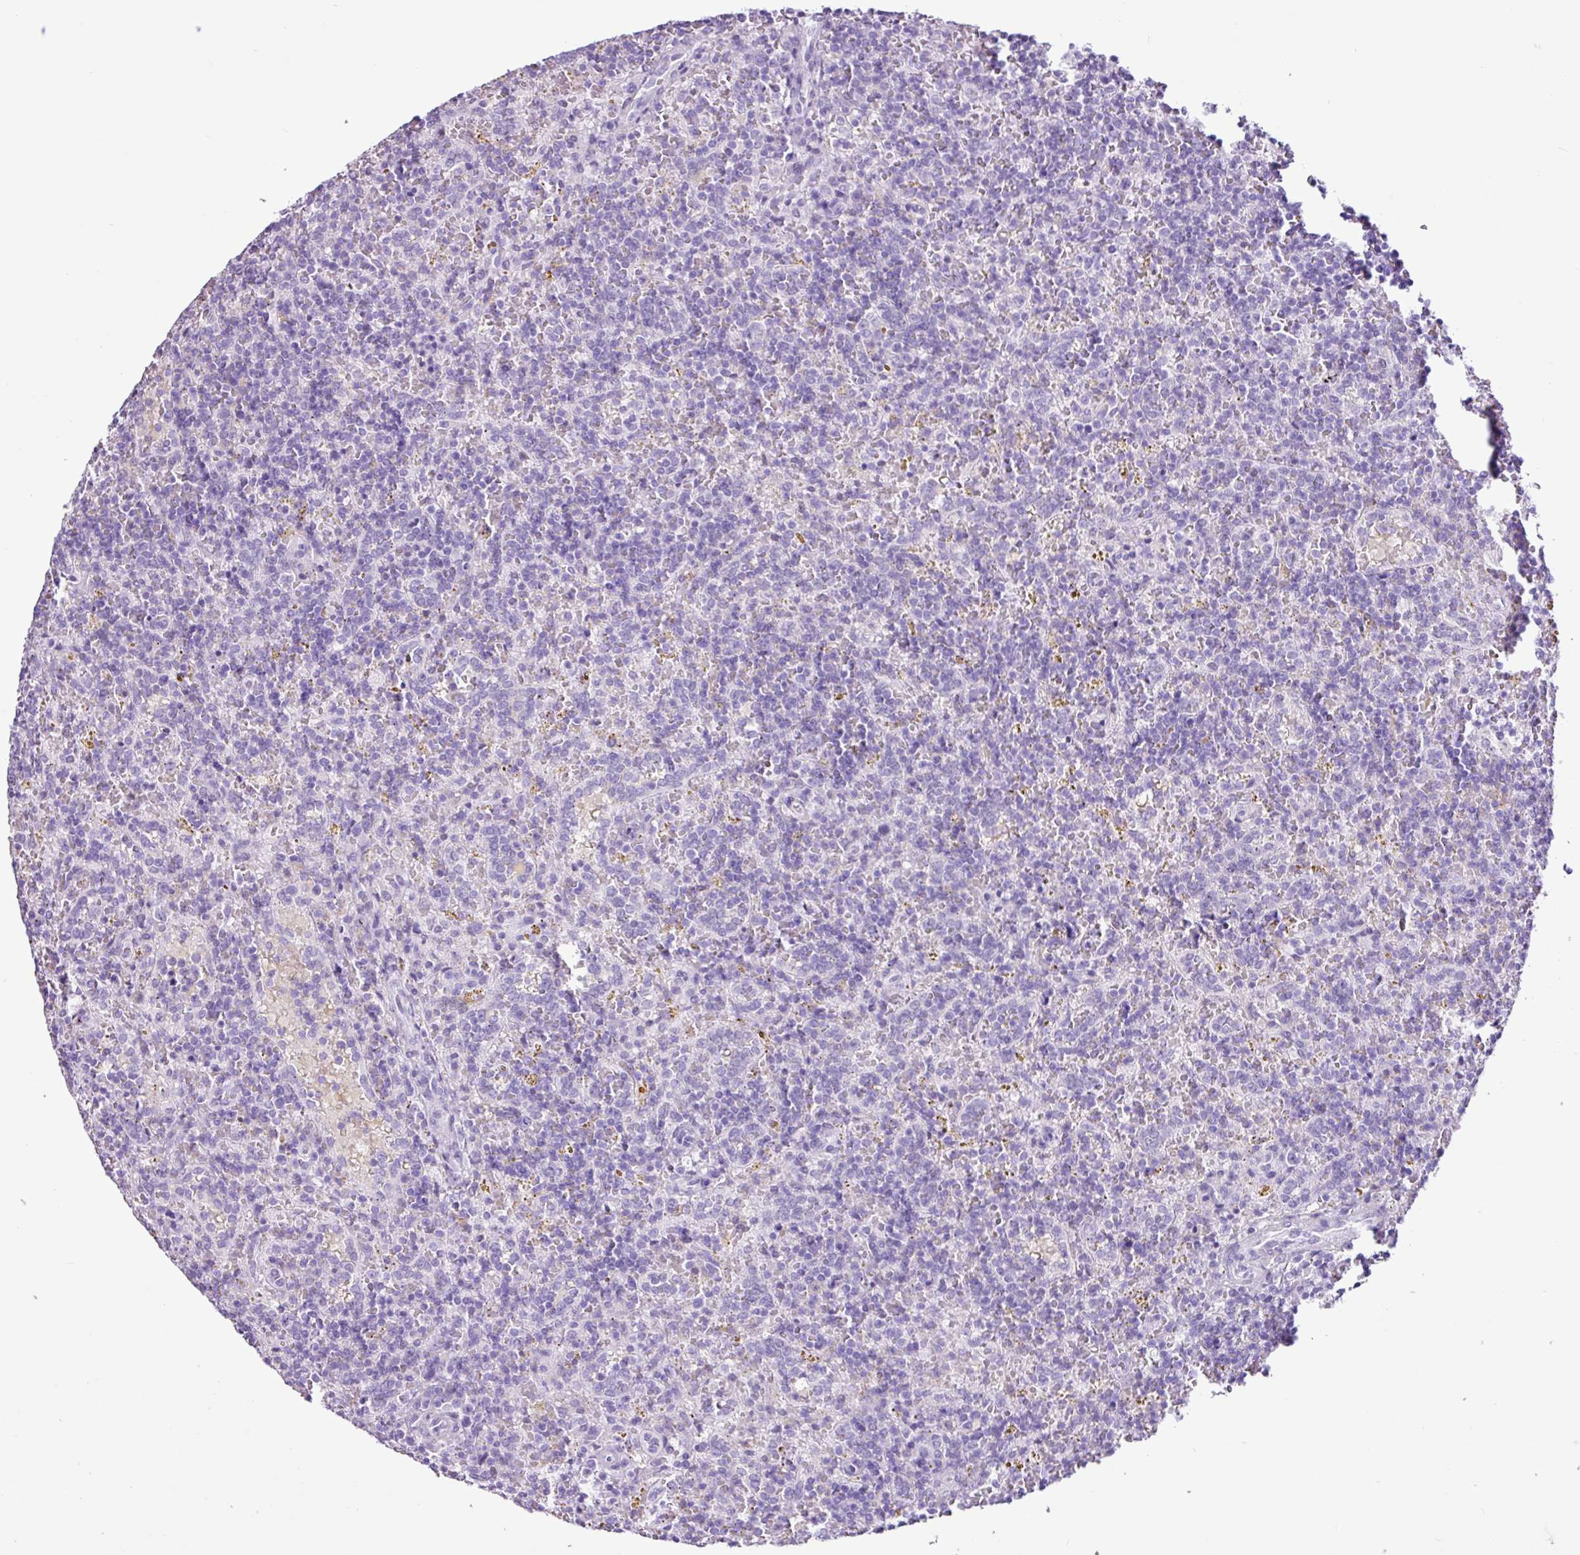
{"staining": {"intensity": "negative", "quantity": "none", "location": "none"}, "tissue": "lymphoma", "cell_type": "Tumor cells", "image_type": "cancer", "snomed": [{"axis": "morphology", "description": "Malignant lymphoma, non-Hodgkin's type, Low grade"}, {"axis": "topography", "description": "Spleen"}], "caption": "Immunohistochemical staining of malignant lymphoma, non-Hodgkin's type (low-grade) shows no significant expression in tumor cells. (Brightfield microscopy of DAB (3,3'-diaminobenzidine) immunohistochemistry at high magnification).", "gene": "PGR", "patient": {"sex": "male", "age": 67}}